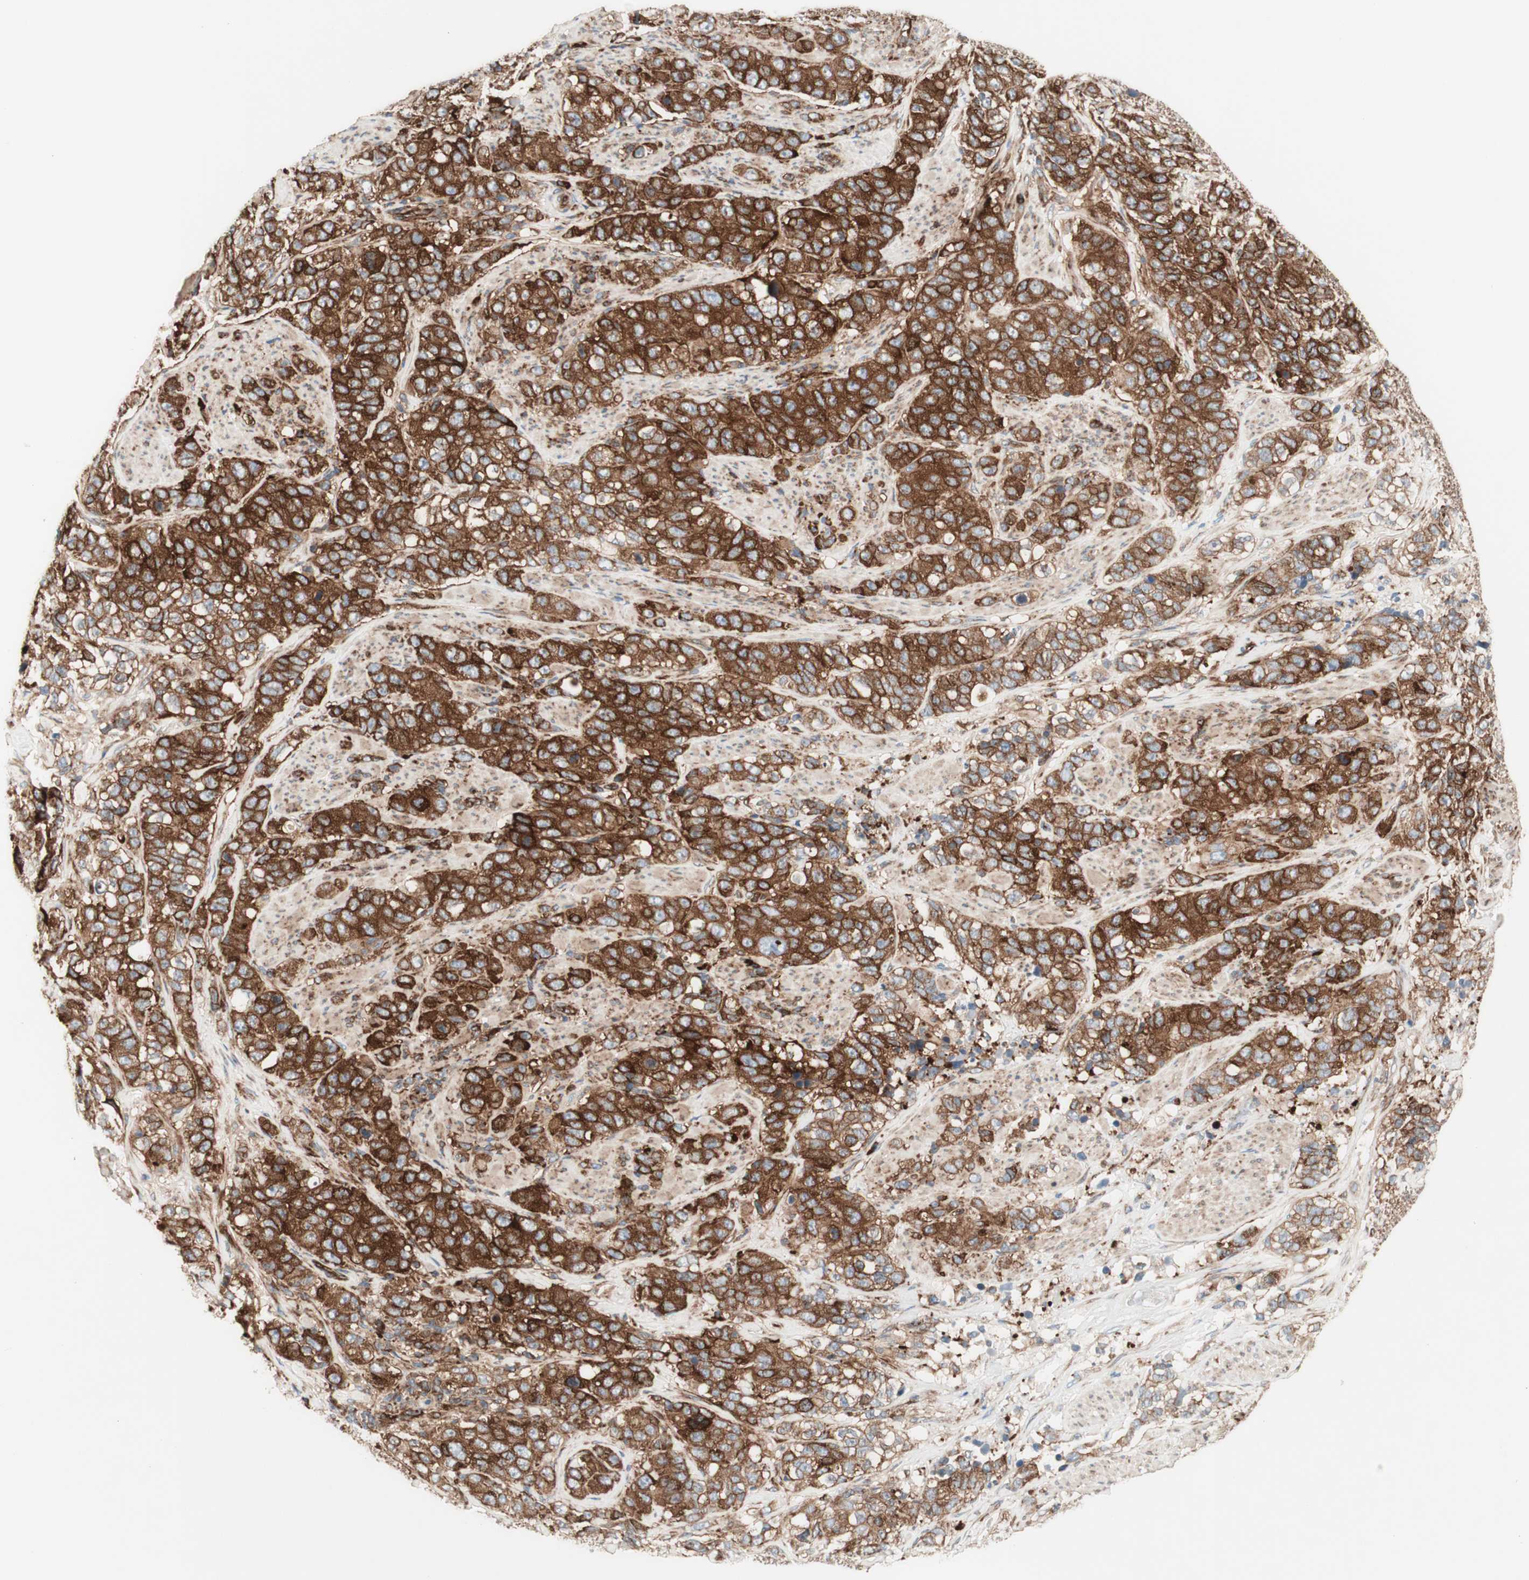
{"staining": {"intensity": "strong", "quantity": ">75%", "location": "cytoplasmic/membranous"}, "tissue": "stomach cancer", "cell_type": "Tumor cells", "image_type": "cancer", "snomed": [{"axis": "morphology", "description": "Adenocarcinoma, NOS"}, {"axis": "topography", "description": "Stomach"}], "caption": "Strong cytoplasmic/membranous protein positivity is appreciated in about >75% of tumor cells in stomach adenocarcinoma. The protein is shown in brown color, while the nuclei are stained blue.", "gene": "CCN4", "patient": {"sex": "male", "age": 48}}